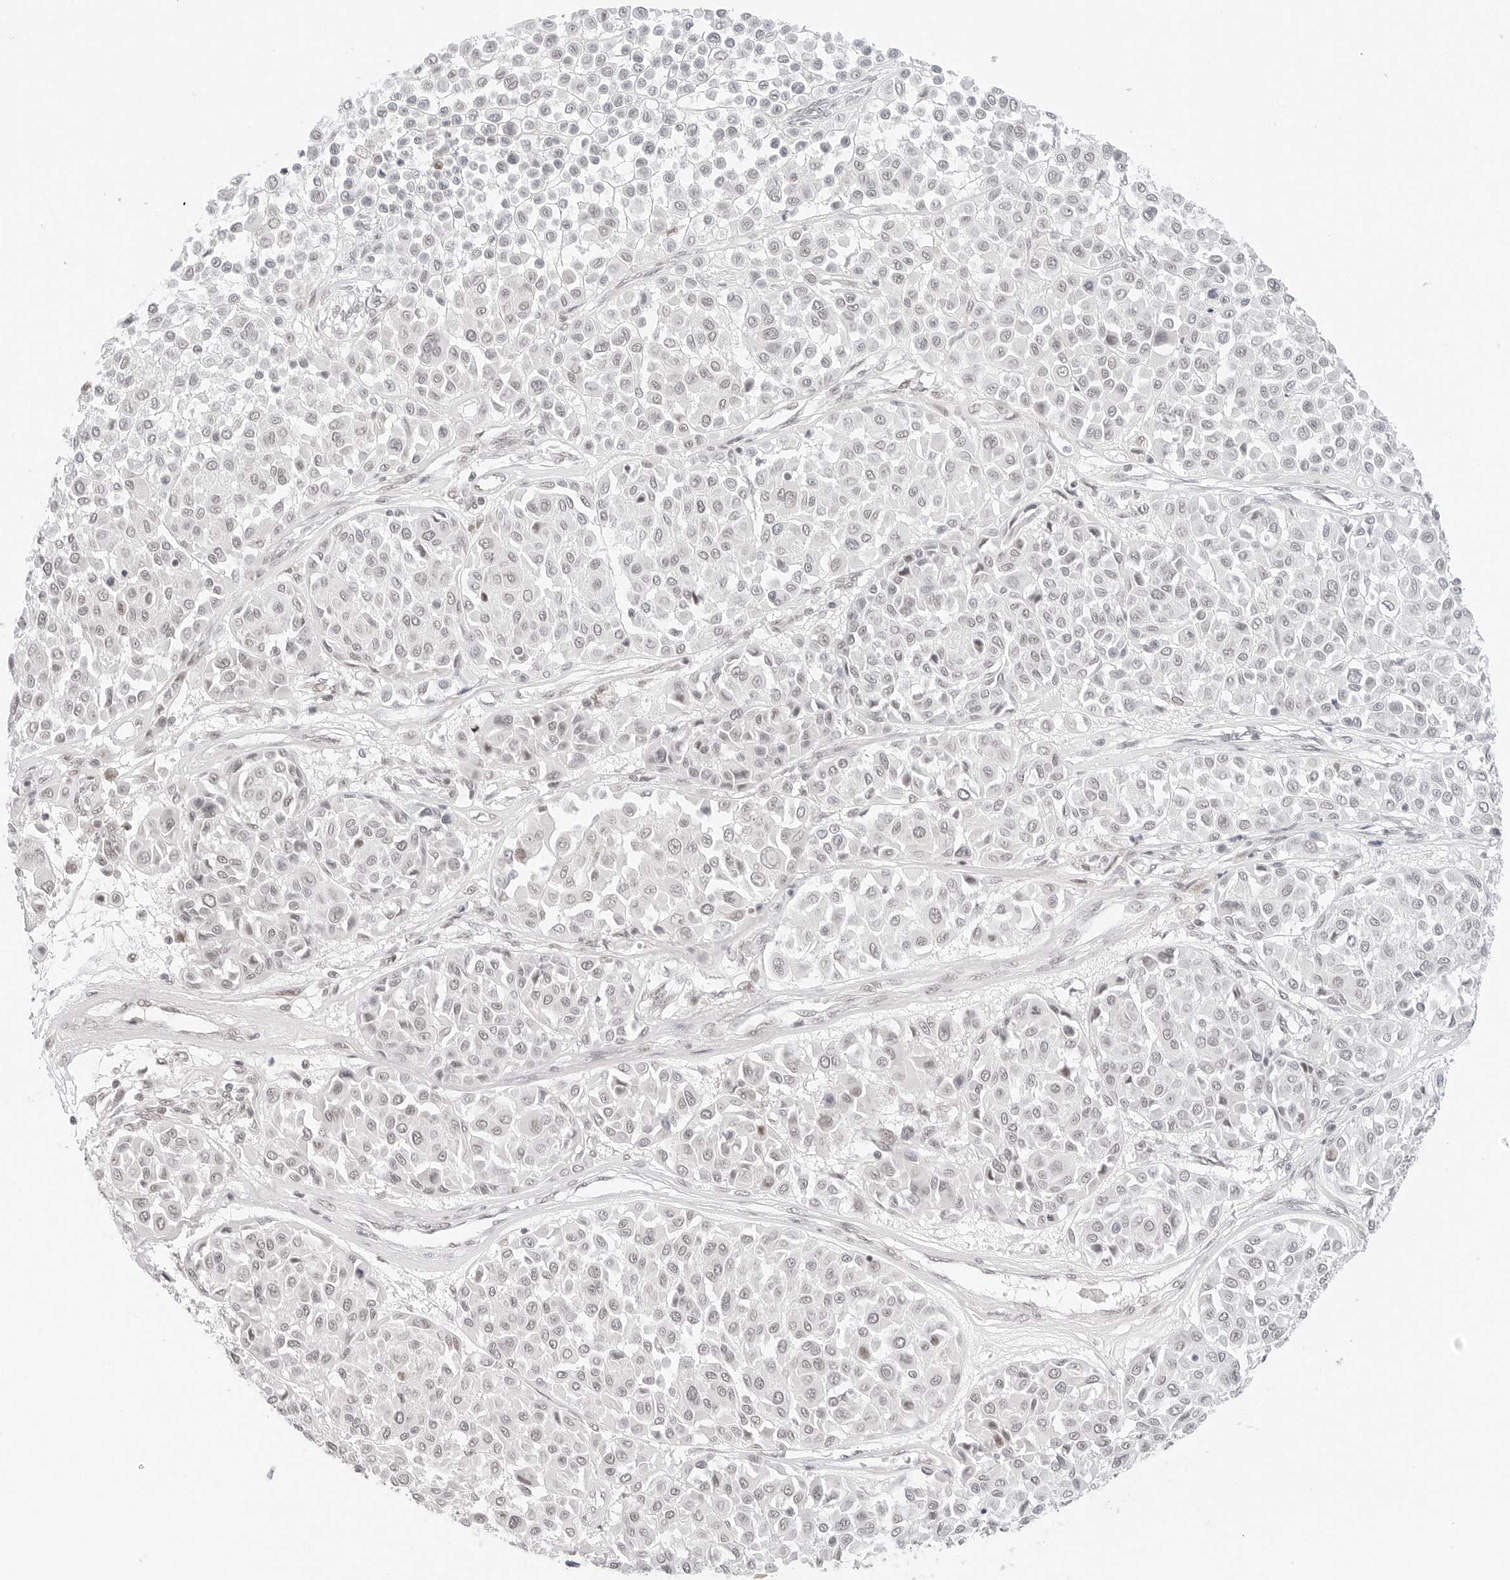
{"staining": {"intensity": "negative", "quantity": "none", "location": "none"}, "tissue": "melanoma", "cell_type": "Tumor cells", "image_type": "cancer", "snomed": [{"axis": "morphology", "description": "Malignant melanoma, Metastatic site"}, {"axis": "topography", "description": "Soft tissue"}], "caption": "Histopathology image shows no significant protein staining in tumor cells of malignant melanoma (metastatic site).", "gene": "NEO1", "patient": {"sex": "male", "age": 41}}